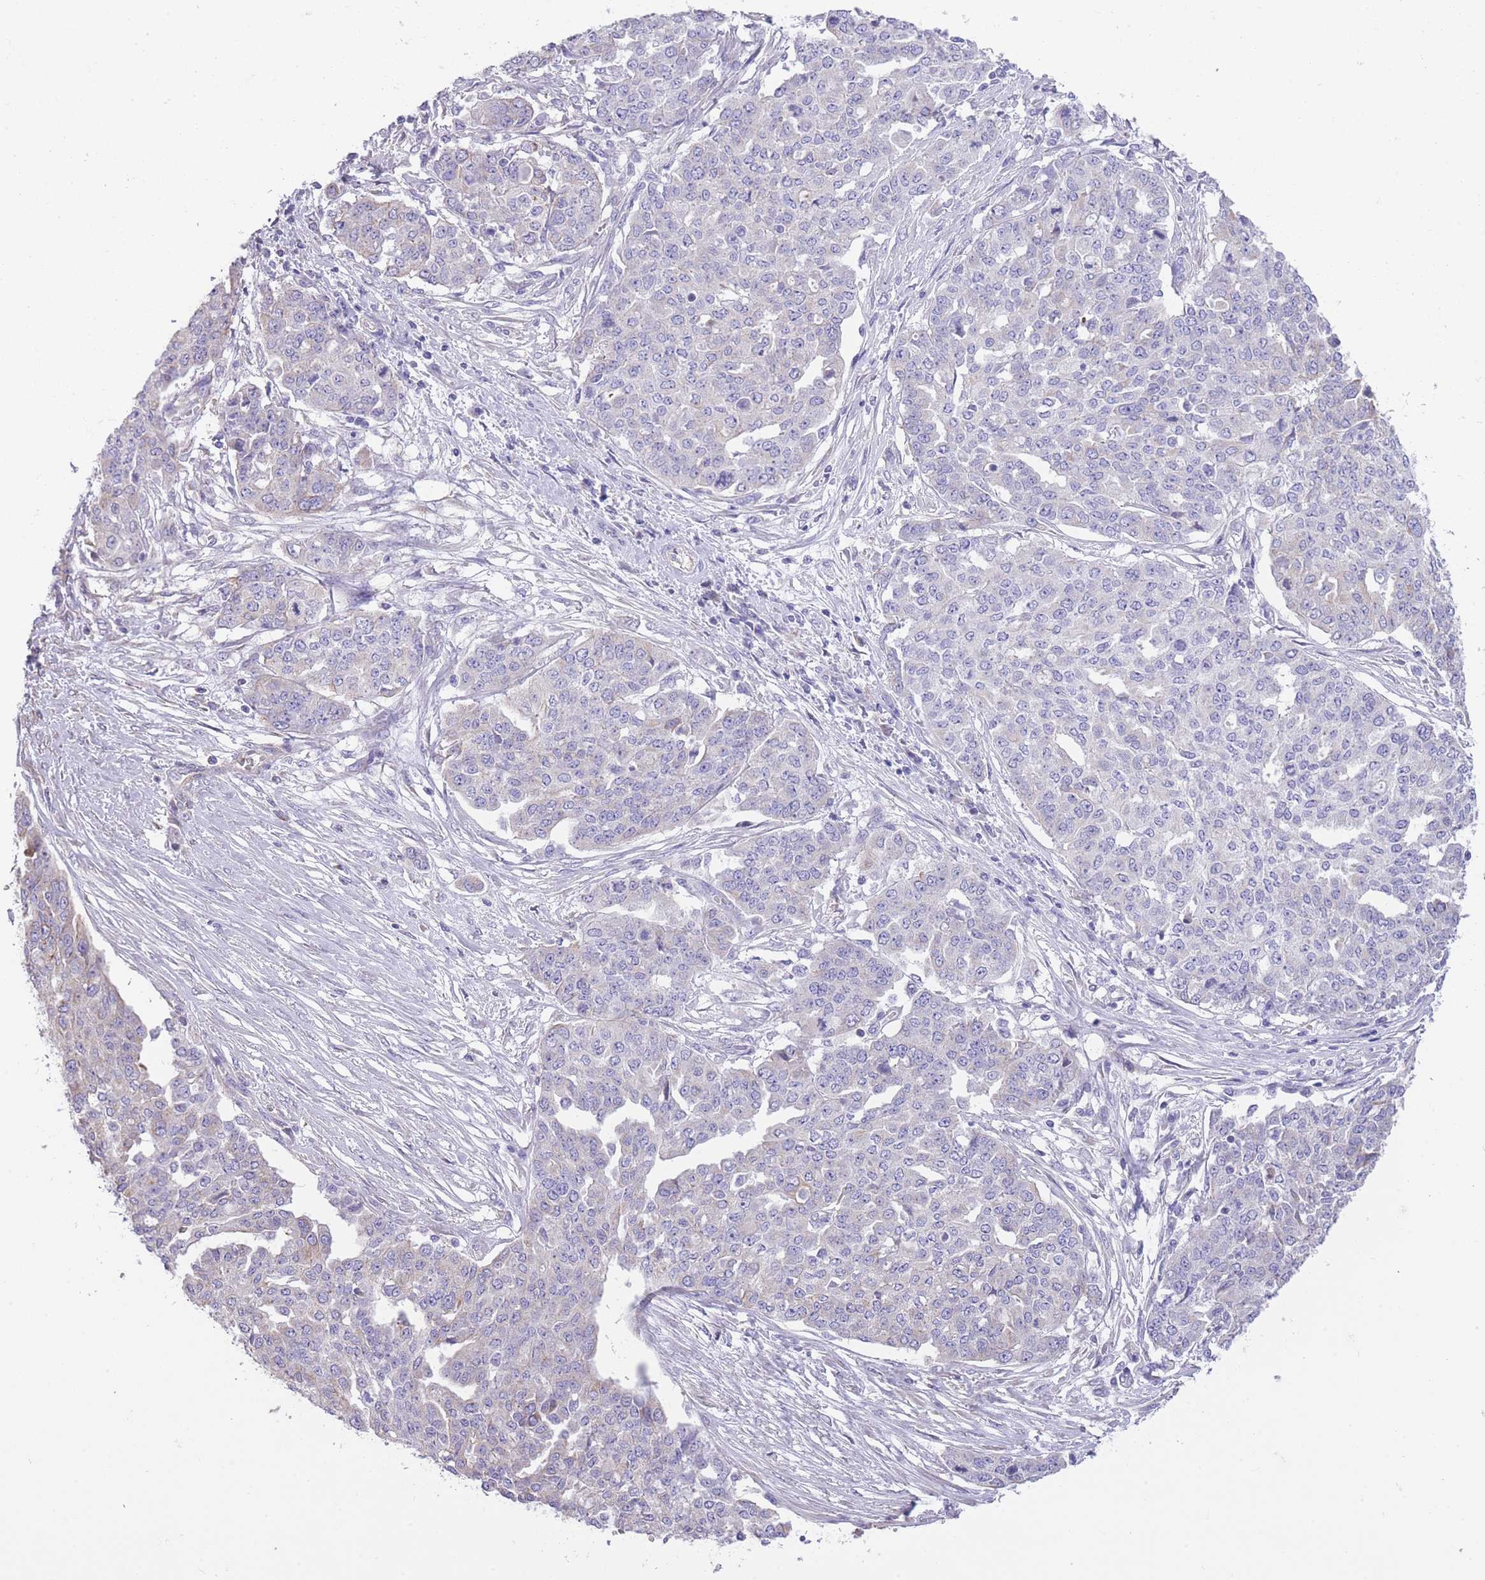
{"staining": {"intensity": "negative", "quantity": "none", "location": "none"}, "tissue": "ovarian cancer", "cell_type": "Tumor cells", "image_type": "cancer", "snomed": [{"axis": "morphology", "description": "Cystadenocarcinoma, serous, NOS"}, {"axis": "topography", "description": "Soft tissue"}, {"axis": "topography", "description": "Ovary"}], "caption": "Ovarian cancer (serous cystadenocarcinoma) was stained to show a protein in brown. There is no significant staining in tumor cells. (DAB (3,3'-diaminobenzidine) IHC, high magnification).", "gene": "RHOU", "patient": {"sex": "female", "age": 57}}